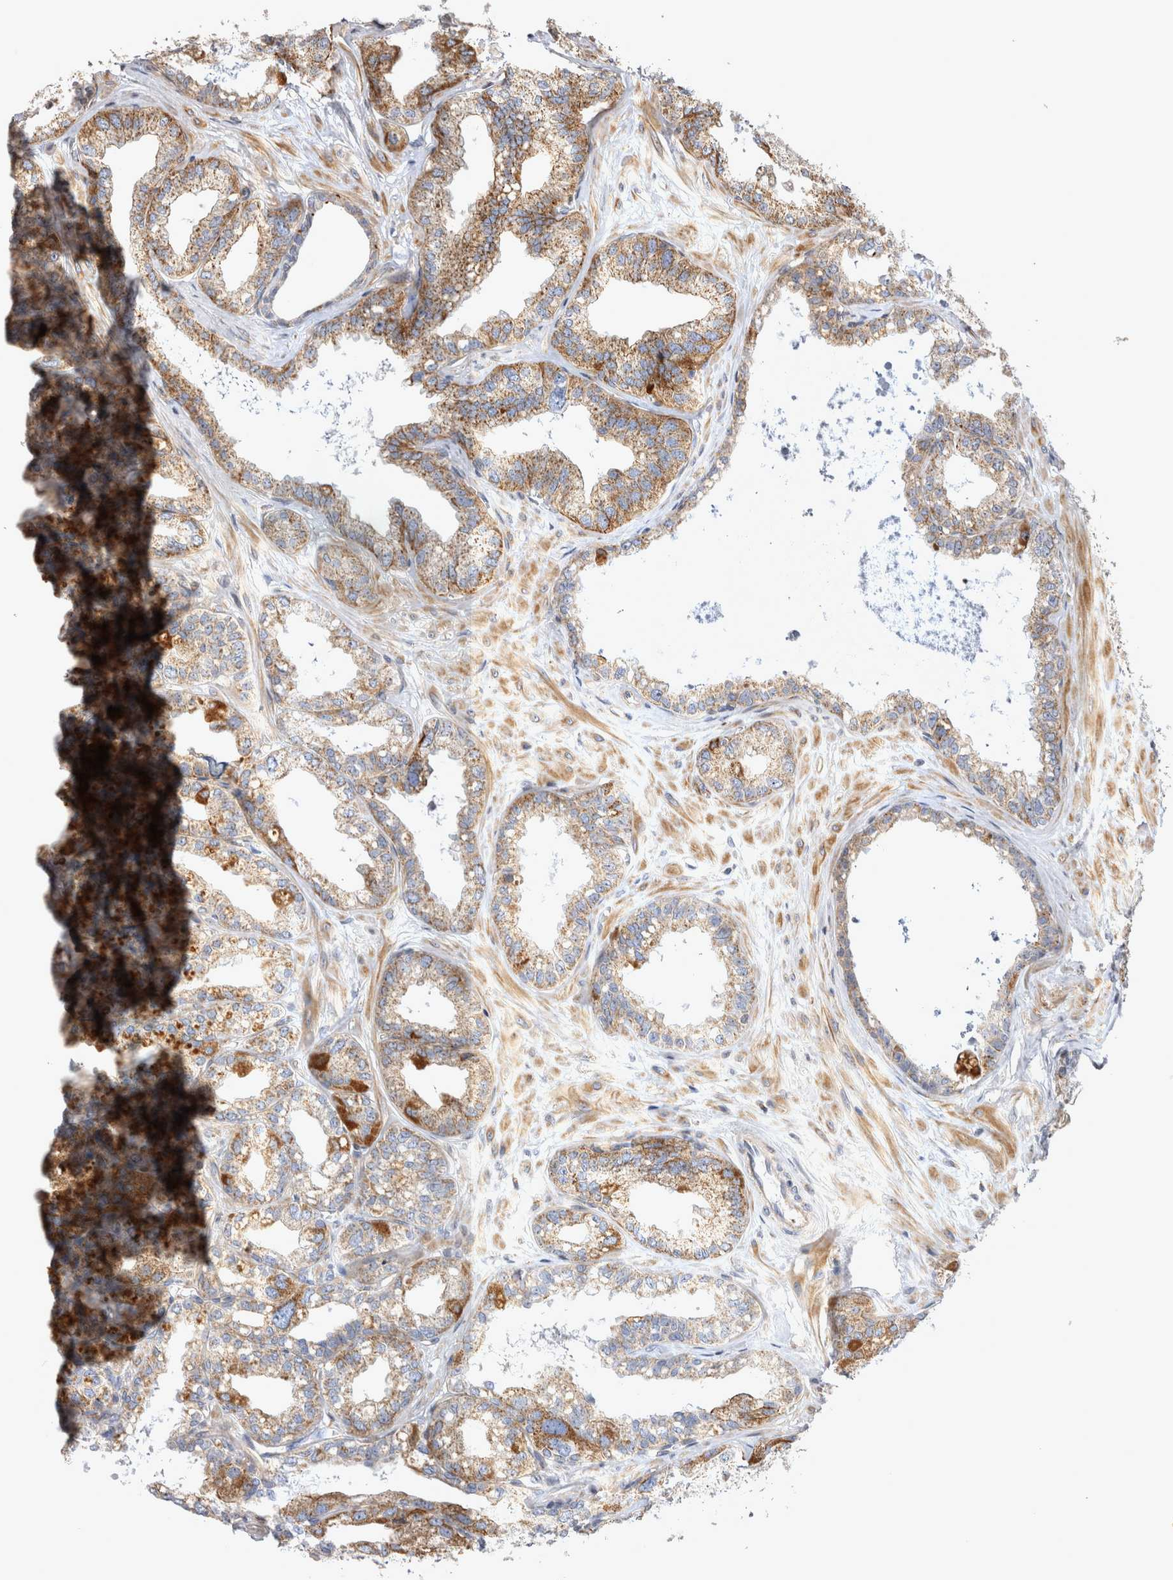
{"staining": {"intensity": "moderate", "quantity": ">75%", "location": "cytoplasmic/membranous"}, "tissue": "seminal vesicle", "cell_type": "Glandular cells", "image_type": "normal", "snomed": [{"axis": "morphology", "description": "Normal tissue, NOS"}, {"axis": "topography", "description": "Prostate"}, {"axis": "topography", "description": "Seminal veicle"}], "caption": "Normal seminal vesicle demonstrates moderate cytoplasmic/membranous expression in approximately >75% of glandular cells, visualized by immunohistochemistry. Ihc stains the protein in brown and the nuclei are stained blue.", "gene": "TSPOAP1", "patient": {"sex": "male", "age": 51}}